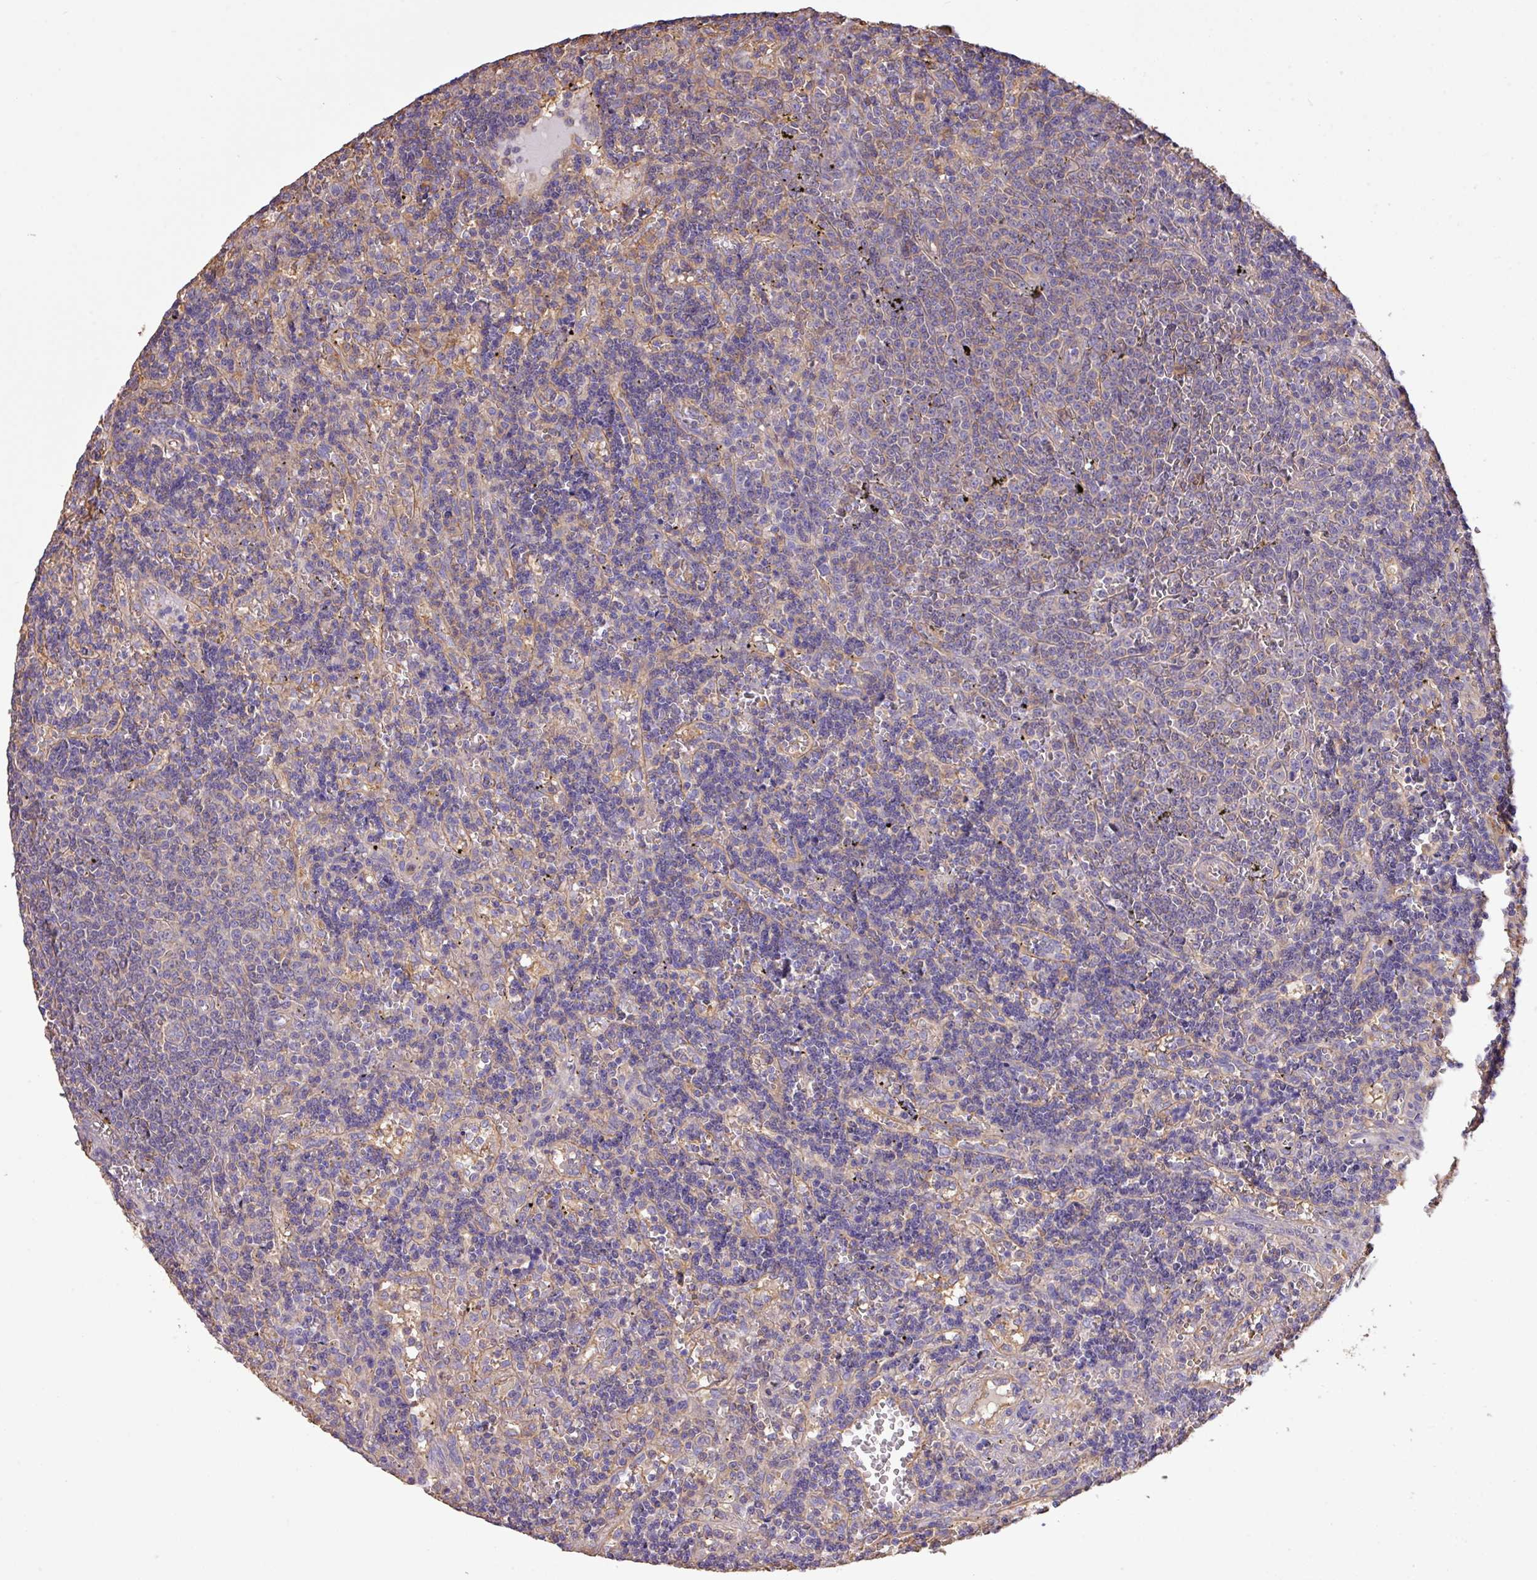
{"staining": {"intensity": "negative", "quantity": "none", "location": "none"}, "tissue": "lymphoma", "cell_type": "Tumor cells", "image_type": "cancer", "snomed": [{"axis": "morphology", "description": "Malignant lymphoma, non-Hodgkin's type, Low grade"}, {"axis": "topography", "description": "Spleen"}], "caption": "There is no significant positivity in tumor cells of lymphoma. (DAB immunohistochemistry visualized using brightfield microscopy, high magnification).", "gene": "CALML4", "patient": {"sex": "male", "age": 60}}